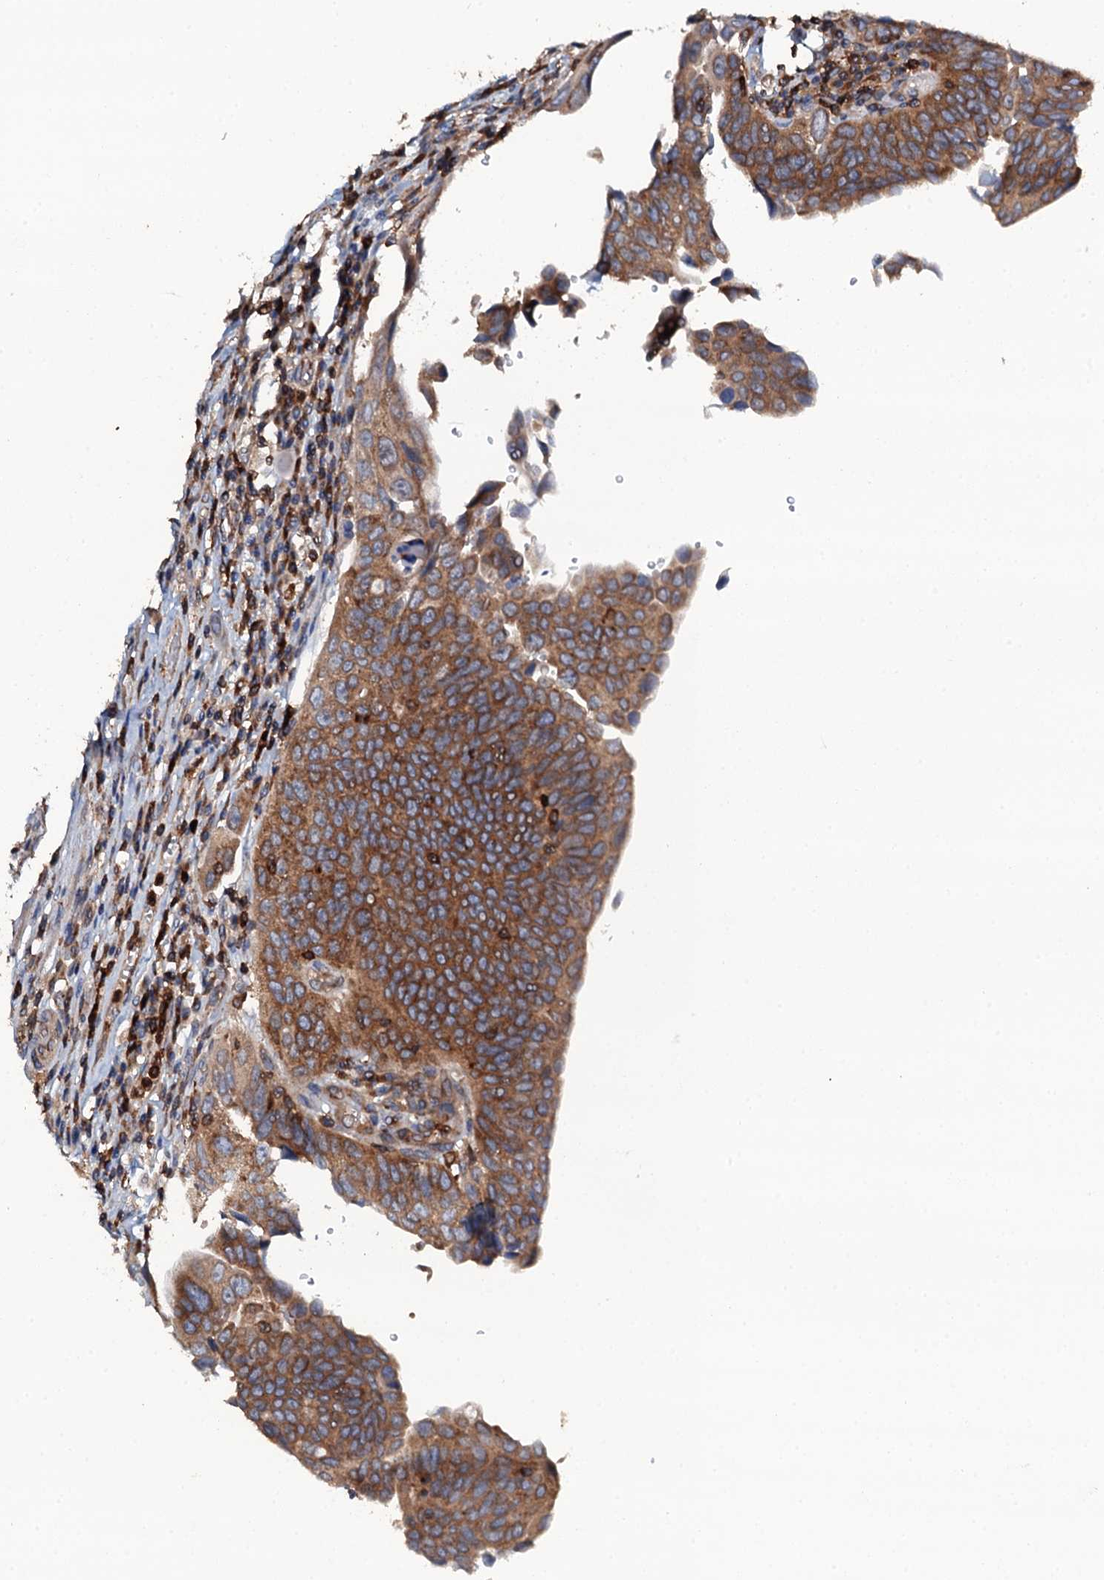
{"staining": {"intensity": "moderate", "quantity": ">75%", "location": "cytoplasmic/membranous"}, "tissue": "urothelial cancer", "cell_type": "Tumor cells", "image_type": "cancer", "snomed": [{"axis": "morphology", "description": "Urothelial carcinoma, High grade"}, {"axis": "topography", "description": "Urinary bladder"}], "caption": "This histopathology image reveals immunohistochemistry staining of high-grade urothelial carcinoma, with medium moderate cytoplasmic/membranous expression in about >75% of tumor cells.", "gene": "GRK2", "patient": {"sex": "female", "age": 80}}